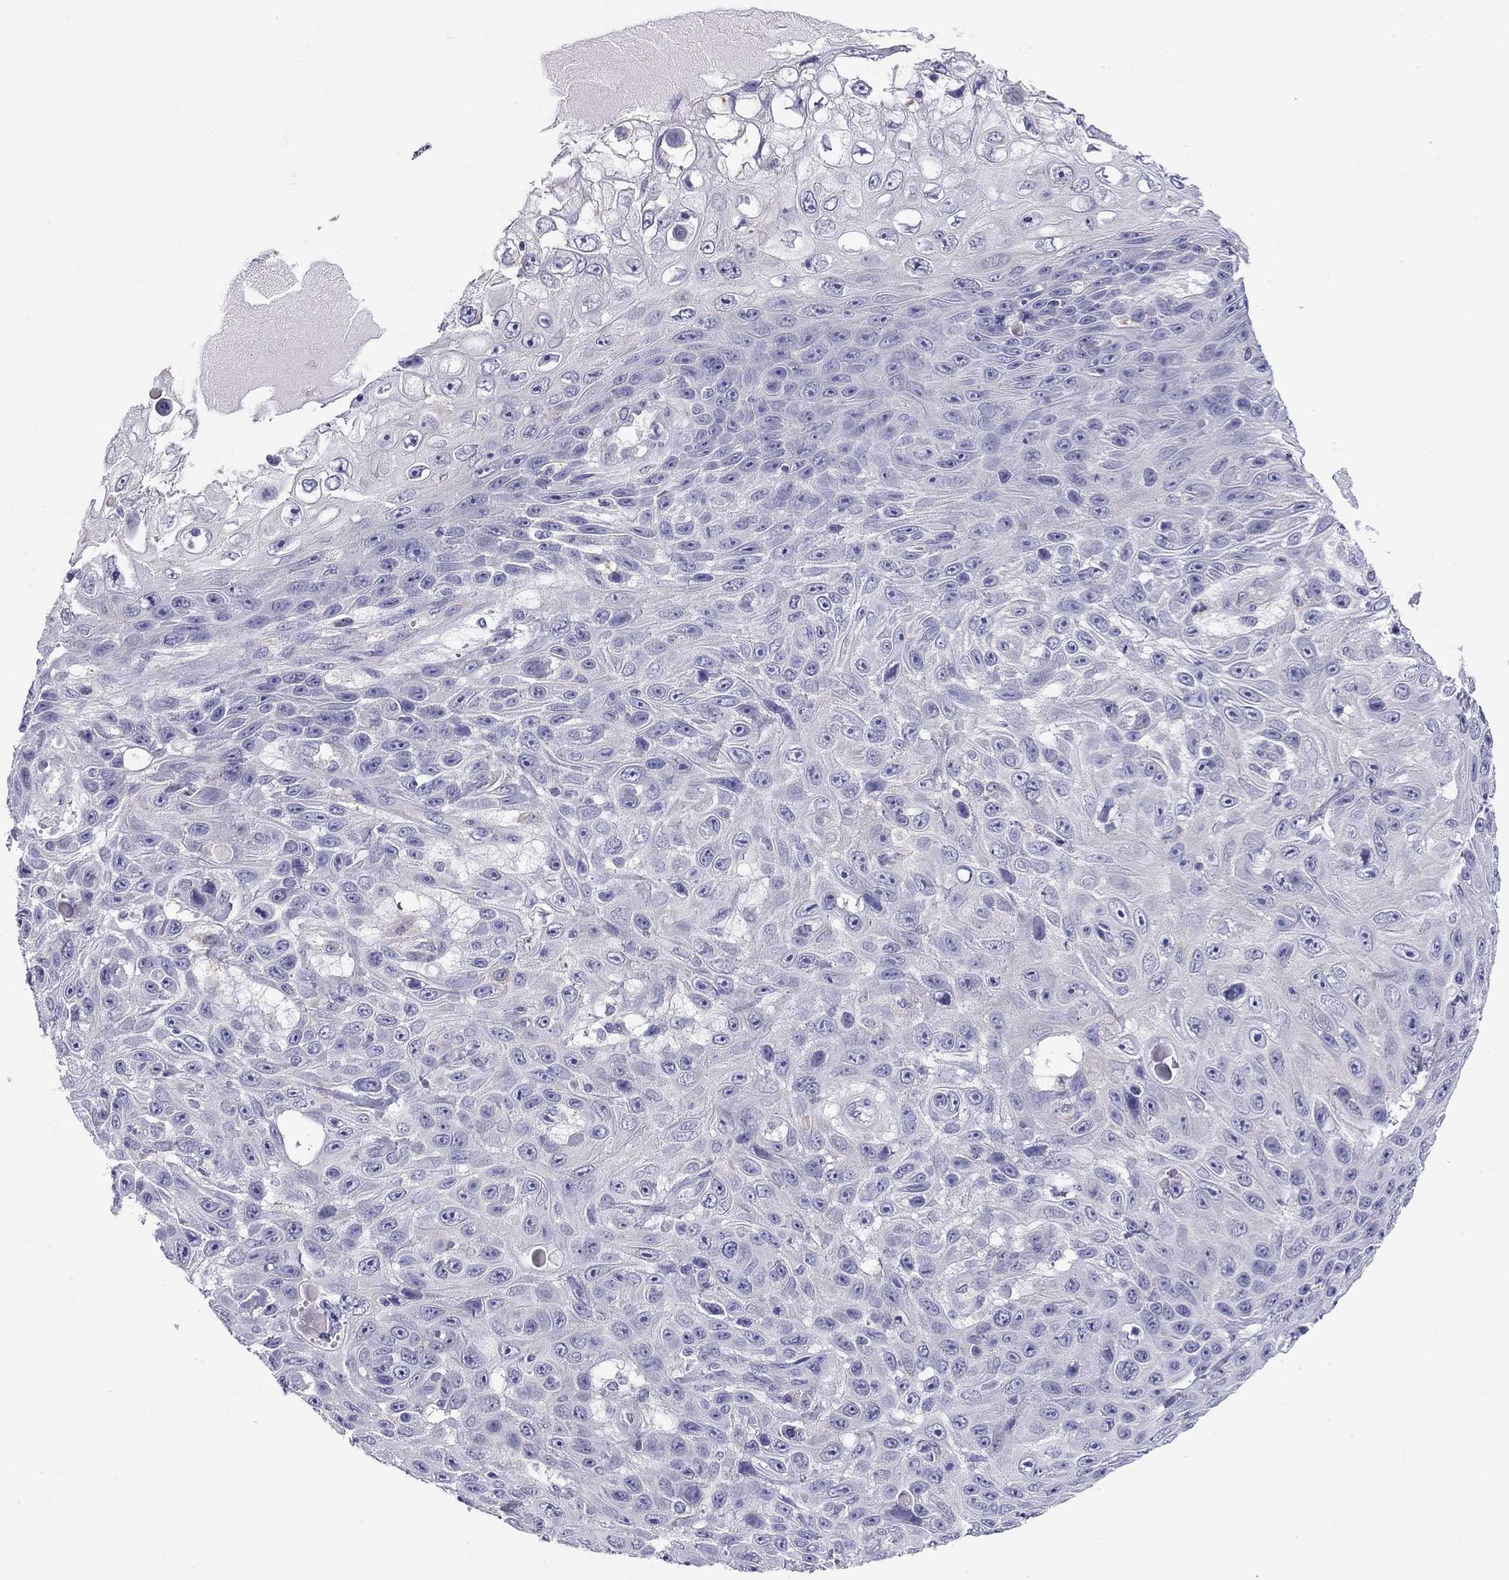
{"staining": {"intensity": "negative", "quantity": "none", "location": "none"}, "tissue": "skin cancer", "cell_type": "Tumor cells", "image_type": "cancer", "snomed": [{"axis": "morphology", "description": "Squamous cell carcinoma, NOS"}, {"axis": "topography", "description": "Skin"}], "caption": "Tumor cells are negative for protein expression in human skin cancer (squamous cell carcinoma).", "gene": "ALOX15B", "patient": {"sex": "male", "age": 82}}